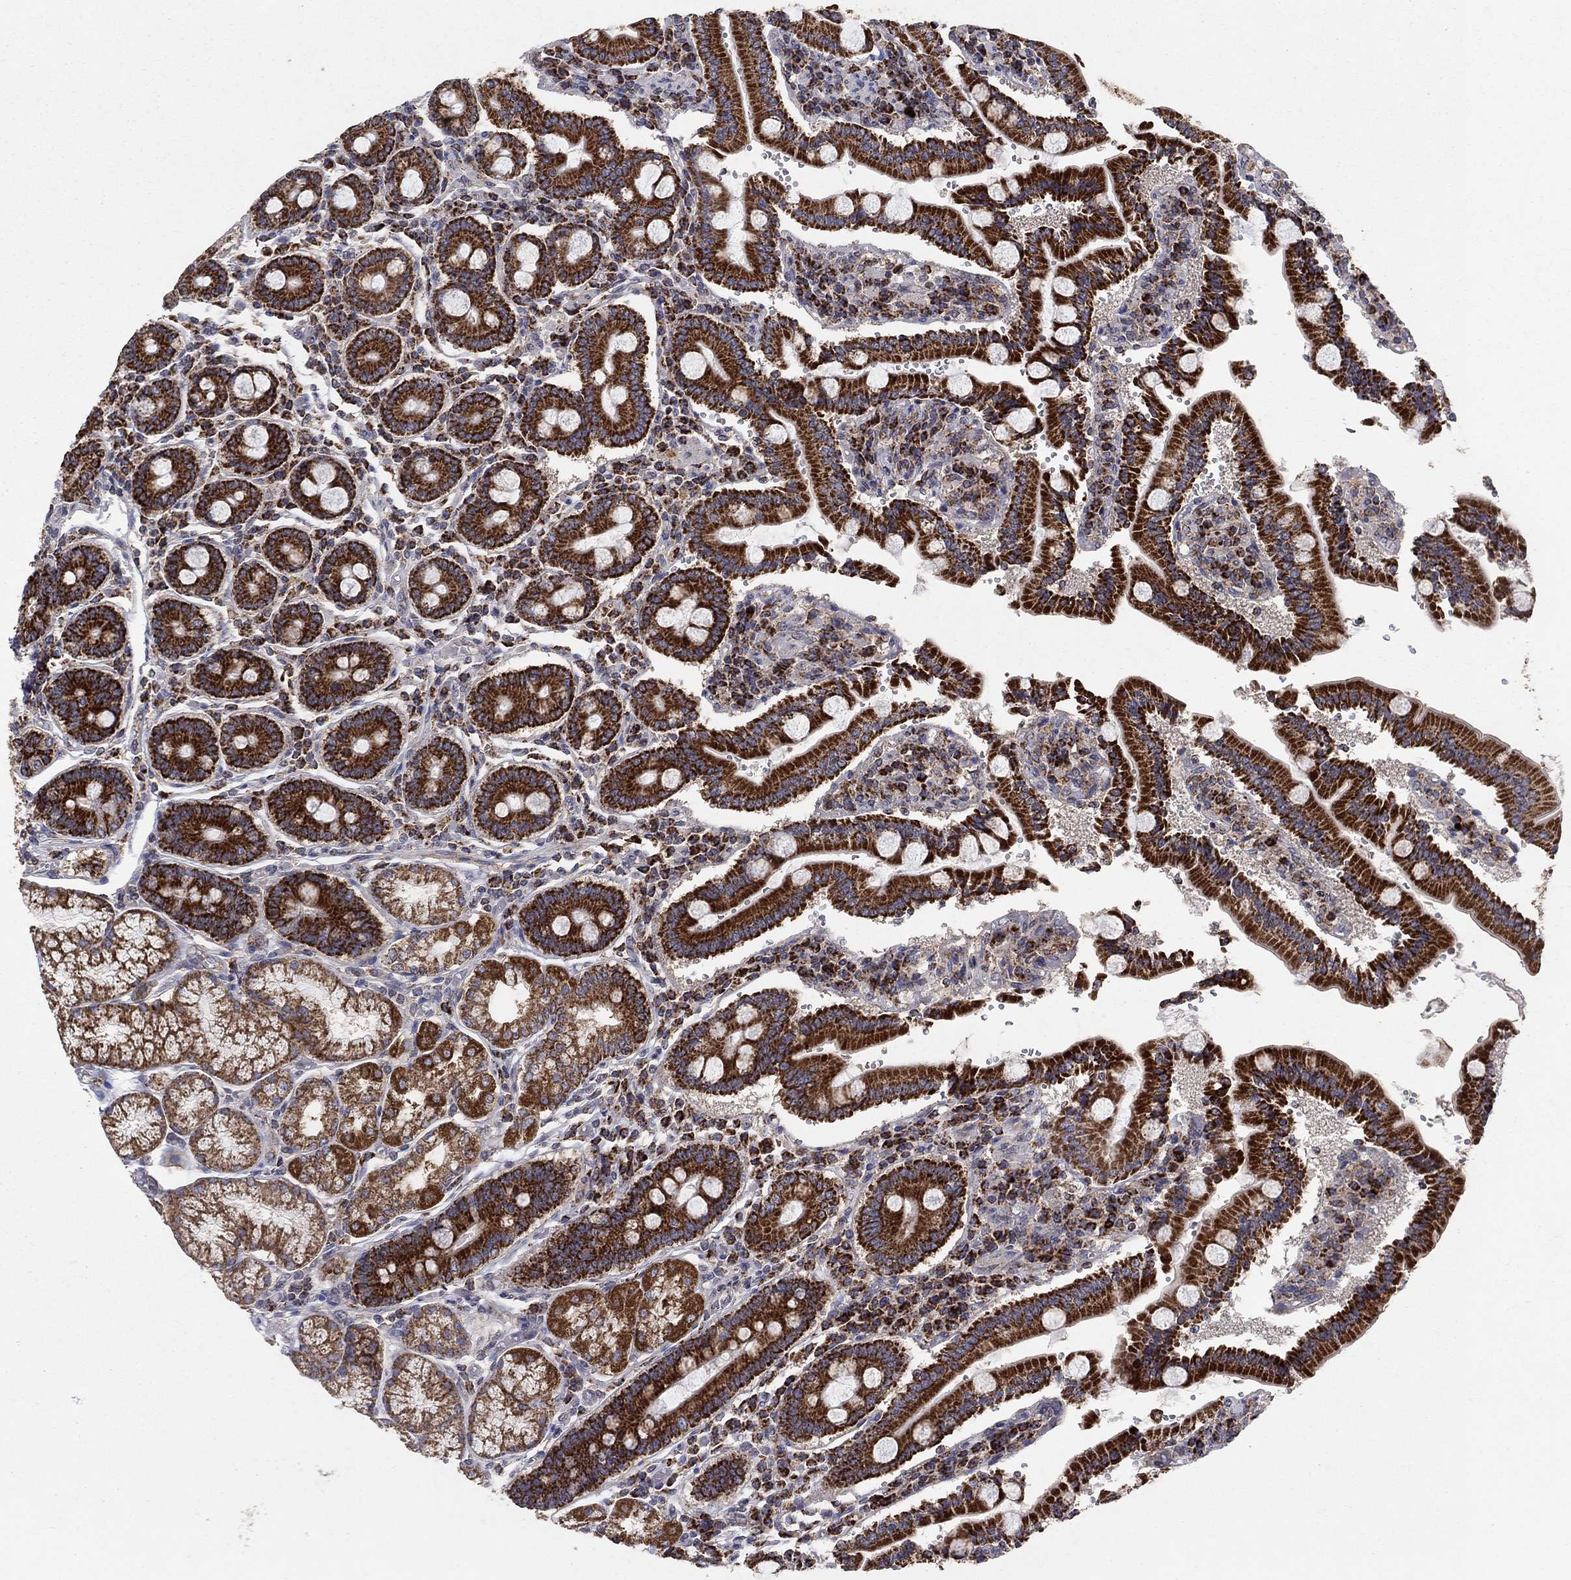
{"staining": {"intensity": "strong", "quantity": ">75%", "location": "cytoplasmic/membranous"}, "tissue": "duodenum", "cell_type": "Glandular cells", "image_type": "normal", "snomed": [{"axis": "morphology", "description": "Normal tissue, NOS"}, {"axis": "topography", "description": "Duodenum"}], "caption": "This image displays IHC staining of benign human duodenum, with high strong cytoplasmic/membranous positivity in about >75% of glandular cells.", "gene": "GPSM1", "patient": {"sex": "female", "age": 62}}